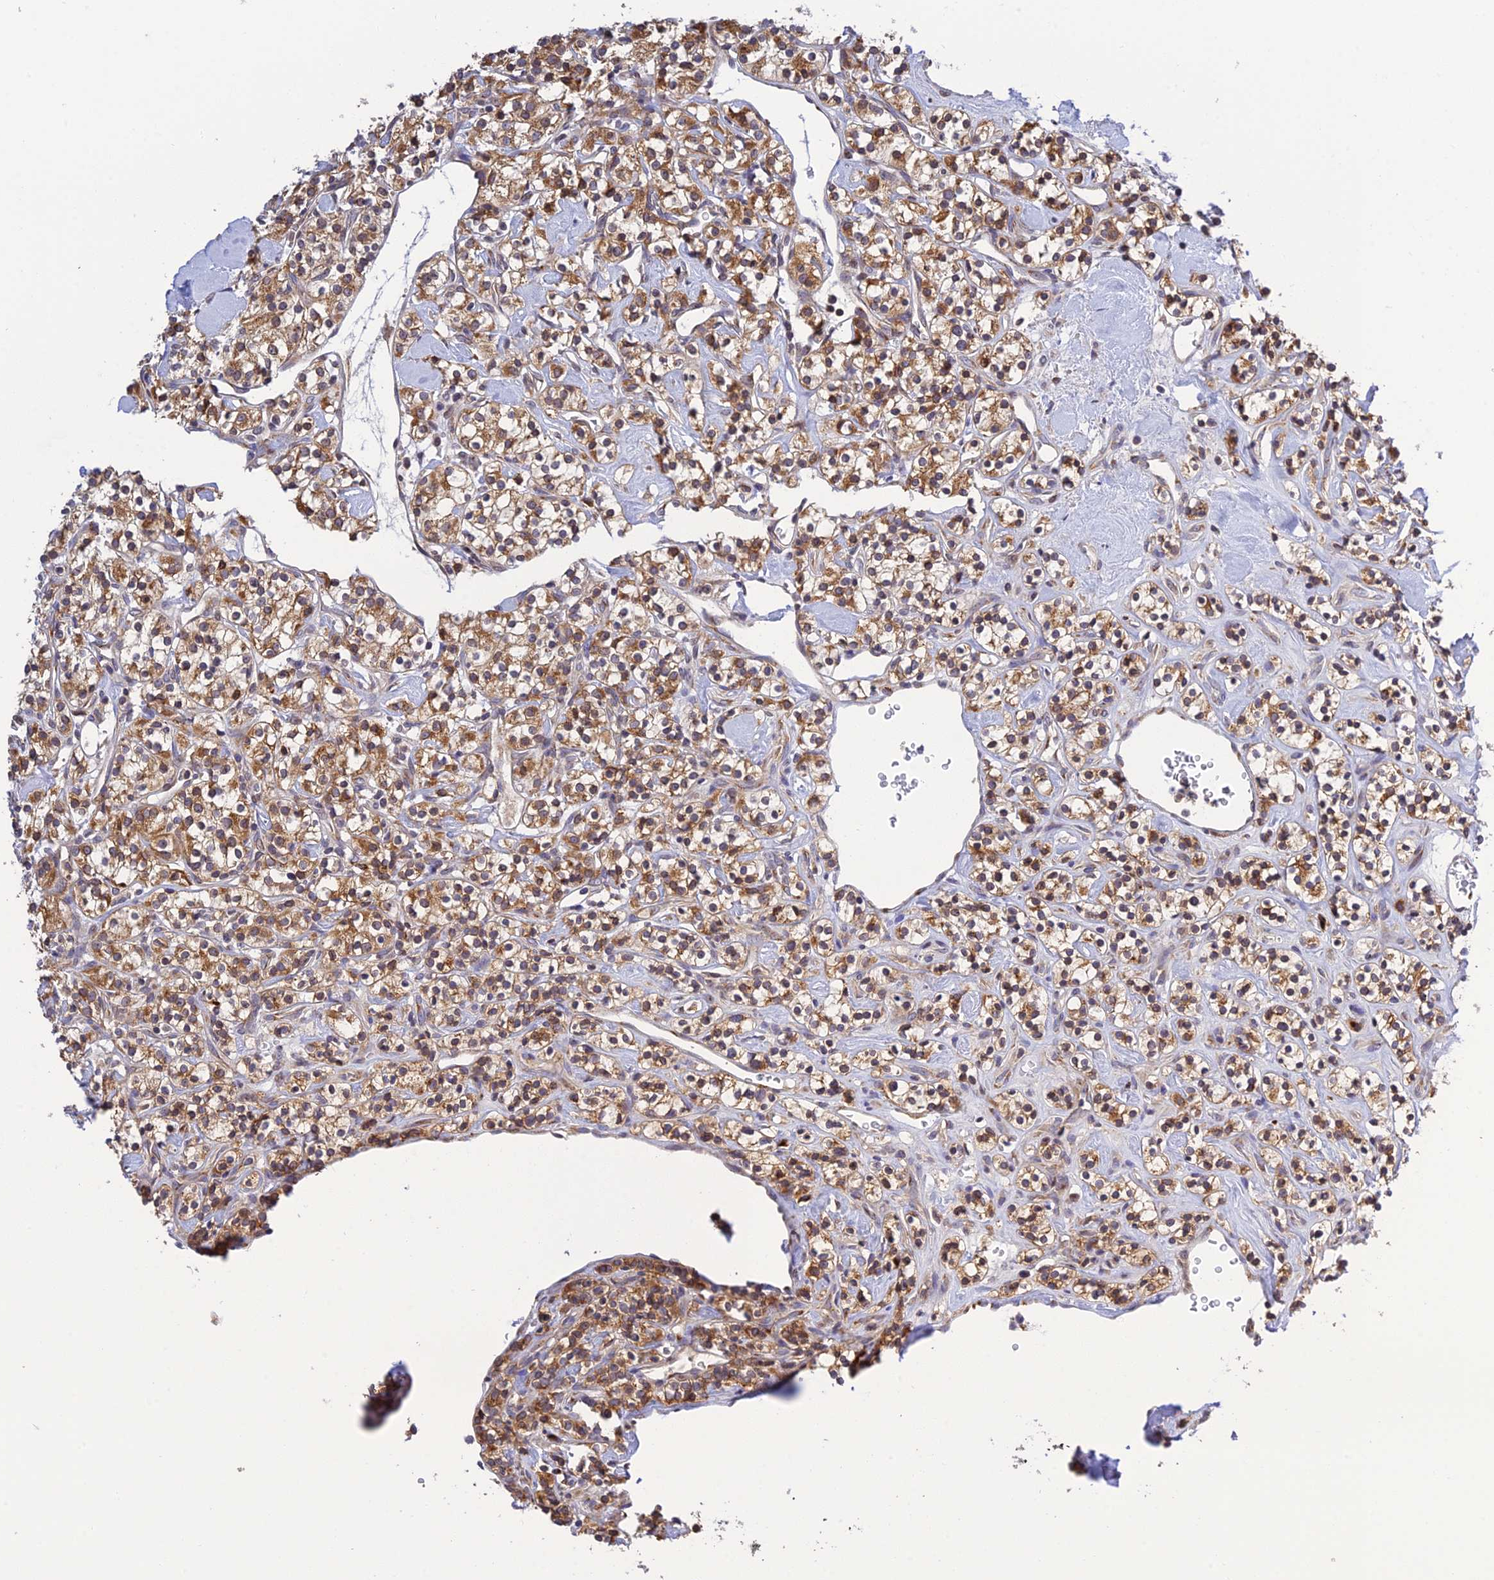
{"staining": {"intensity": "moderate", "quantity": ">75%", "location": "cytoplasmic/membranous"}, "tissue": "renal cancer", "cell_type": "Tumor cells", "image_type": "cancer", "snomed": [{"axis": "morphology", "description": "Adenocarcinoma, NOS"}, {"axis": "topography", "description": "Kidney"}], "caption": "Tumor cells show medium levels of moderate cytoplasmic/membranous positivity in approximately >75% of cells in human adenocarcinoma (renal).", "gene": "SNX17", "patient": {"sex": "male", "age": 77}}